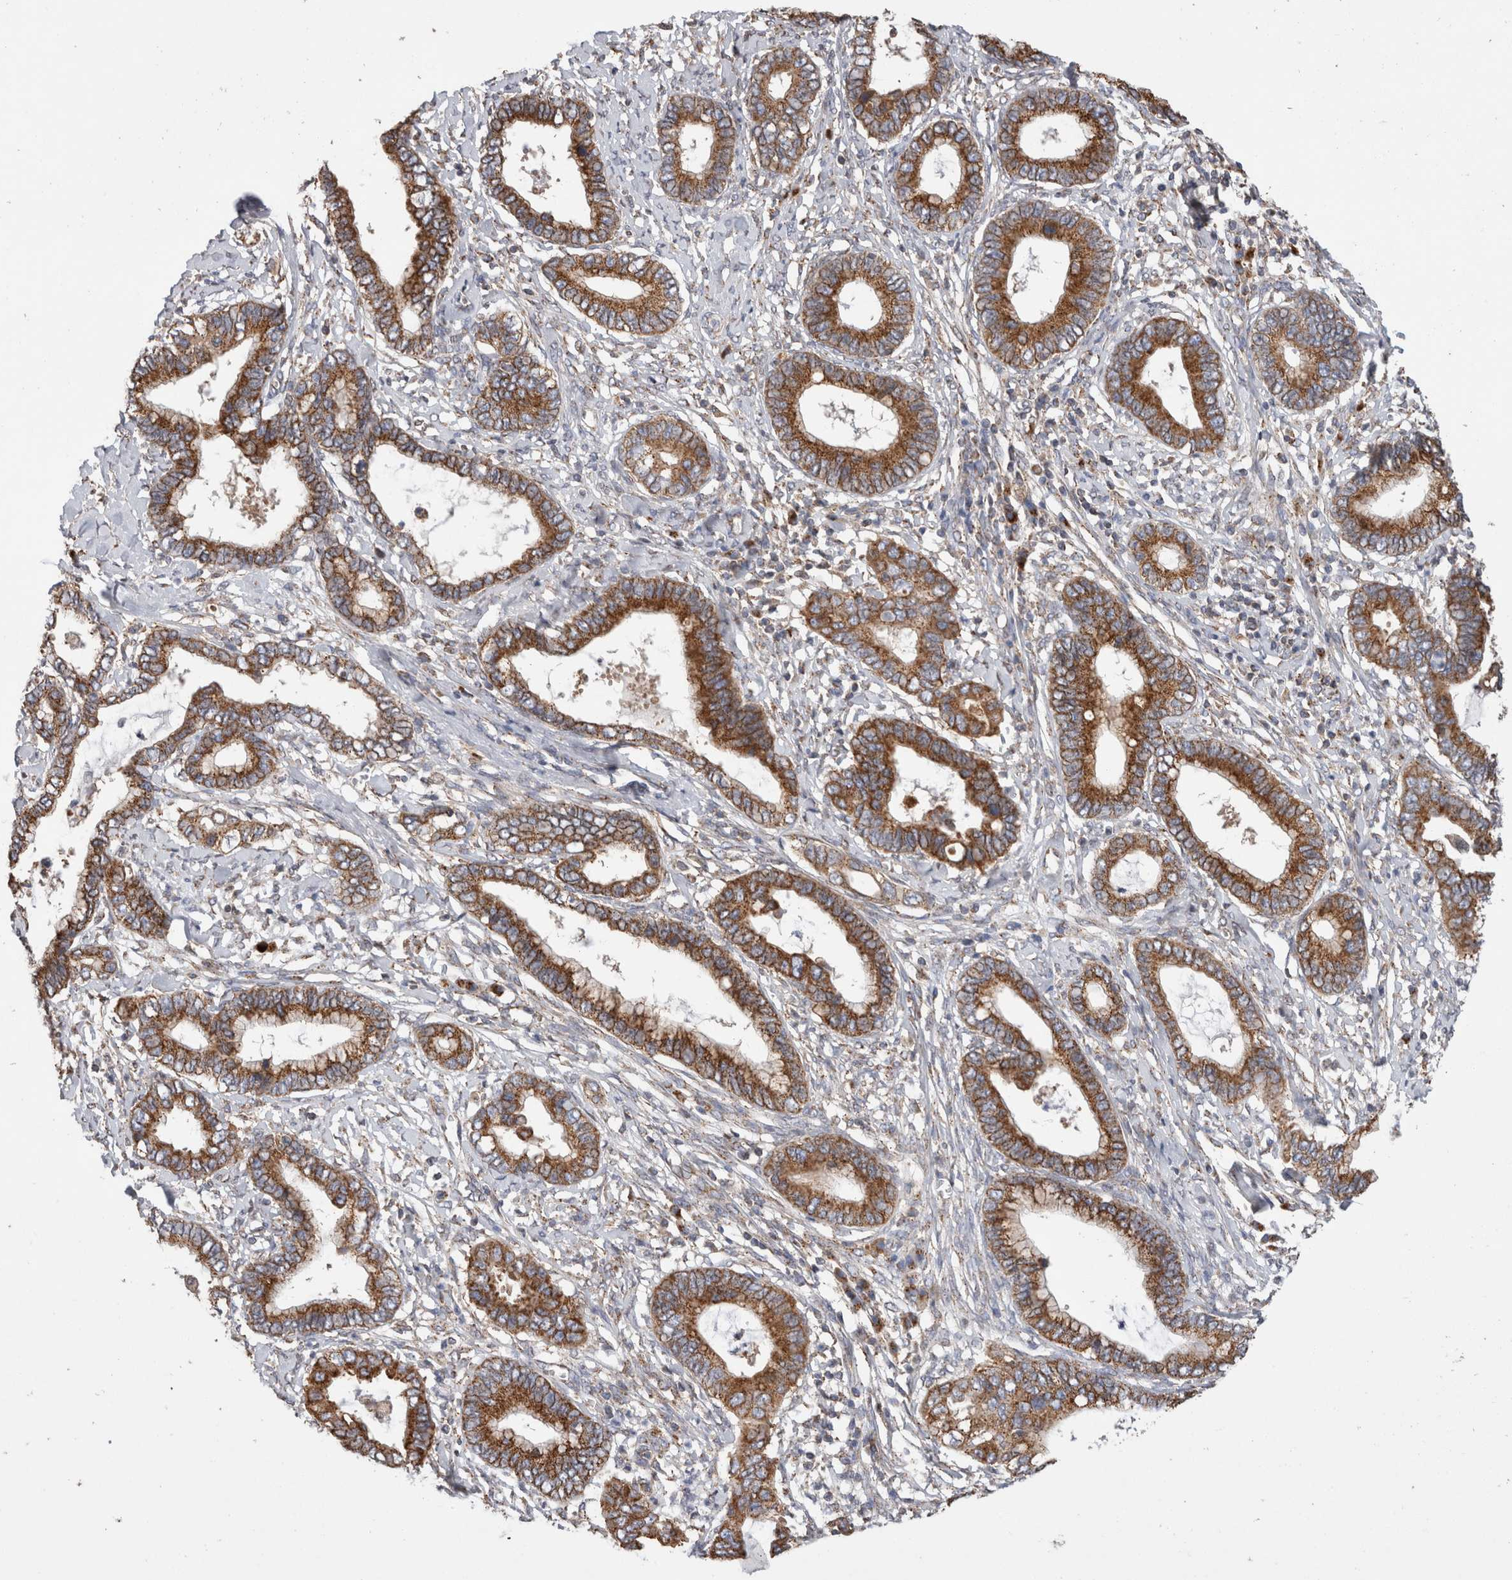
{"staining": {"intensity": "moderate", "quantity": ">75%", "location": "cytoplasmic/membranous"}, "tissue": "cervical cancer", "cell_type": "Tumor cells", "image_type": "cancer", "snomed": [{"axis": "morphology", "description": "Adenocarcinoma, NOS"}, {"axis": "topography", "description": "Cervix"}], "caption": "The immunohistochemical stain highlights moderate cytoplasmic/membranous positivity in tumor cells of adenocarcinoma (cervical) tissue. (DAB (3,3'-diaminobenzidine) IHC, brown staining for protein, blue staining for nuclei).", "gene": "IARS2", "patient": {"sex": "female", "age": 44}}